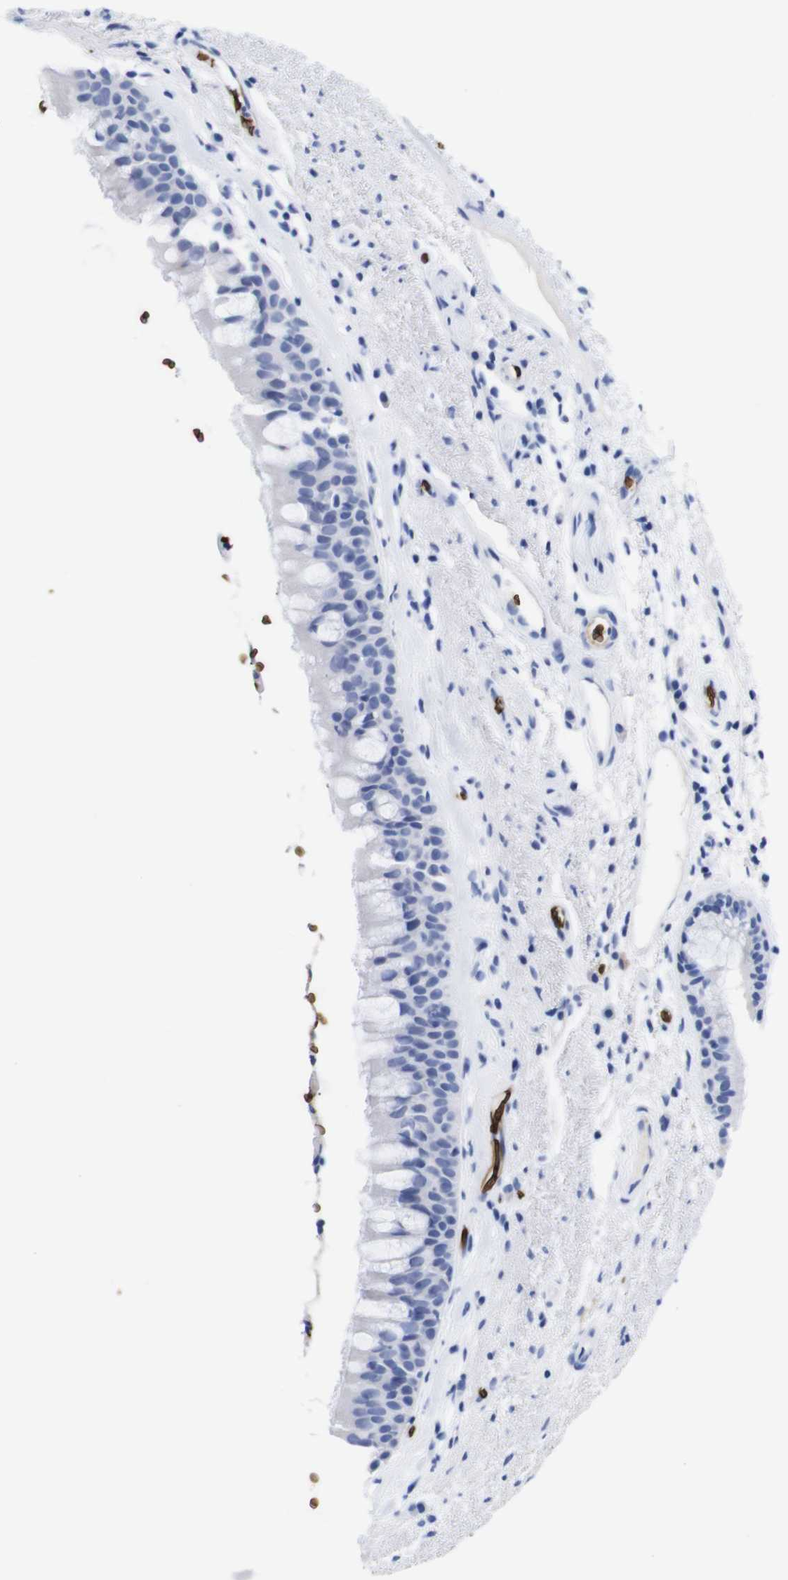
{"staining": {"intensity": "negative", "quantity": "none", "location": "none"}, "tissue": "bronchus", "cell_type": "Respiratory epithelial cells", "image_type": "normal", "snomed": [{"axis": "morphology", "description": "Normal tissue, NOS"}, {"axis": "topography", "description": "Bronchus"}], "caption": "This is a histopathology image of immunohistochemistry staining of normal bronchus, which shows no positivity in respiratory epithelial cells. (DAB (3,3'-diaminobenzidine) IHC with hematoxylin counter stain).", "gene": "S1PR2", "patient": {"sex": "female", "age": 54}}